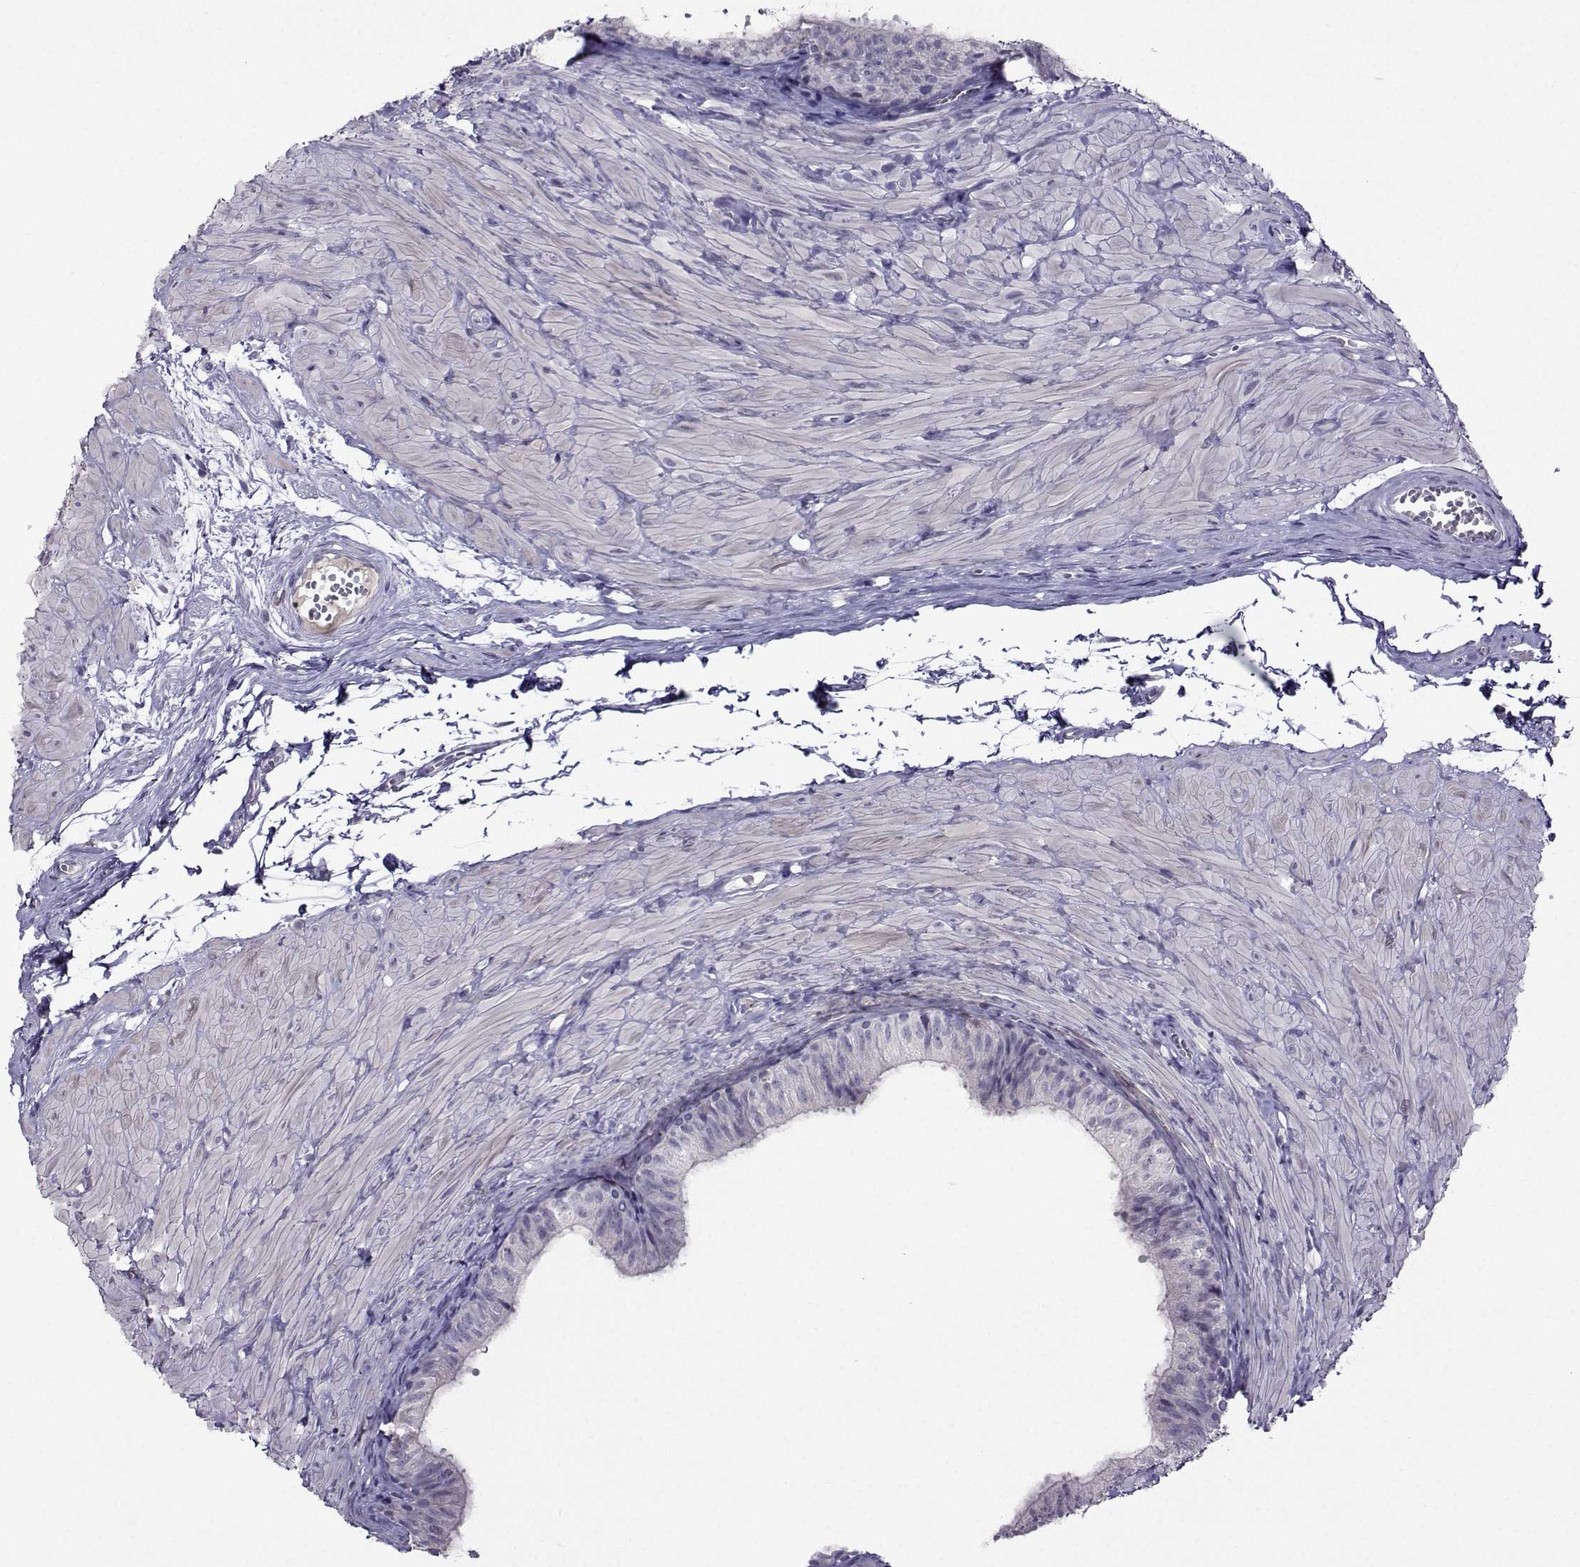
{"staining": {"intensity": "negative", "quantity": "none", "location": "none"}, "tissue": "epididymis", "cell_type": "Glandular cells", "image_type": "normal", "snomed": [{"axis": "morphology", "description": "Normal tissue, NOS"}, {"axis": "topography", "description": "Epididymis"}, {"axis": "topography", "description": "Vas deferens"}], "caption": "A micrograph of epididymis stained for a protein exhibits no brown staining in glandular cells. Brightfield microscopy of IHC stained with DAB (3,3'-diaminobenzidine) (brown) and hematoxylin (blue), captured at high magnification.", "gene": "CRYBB1", "patient": {"sex": "male", "age": 23}}